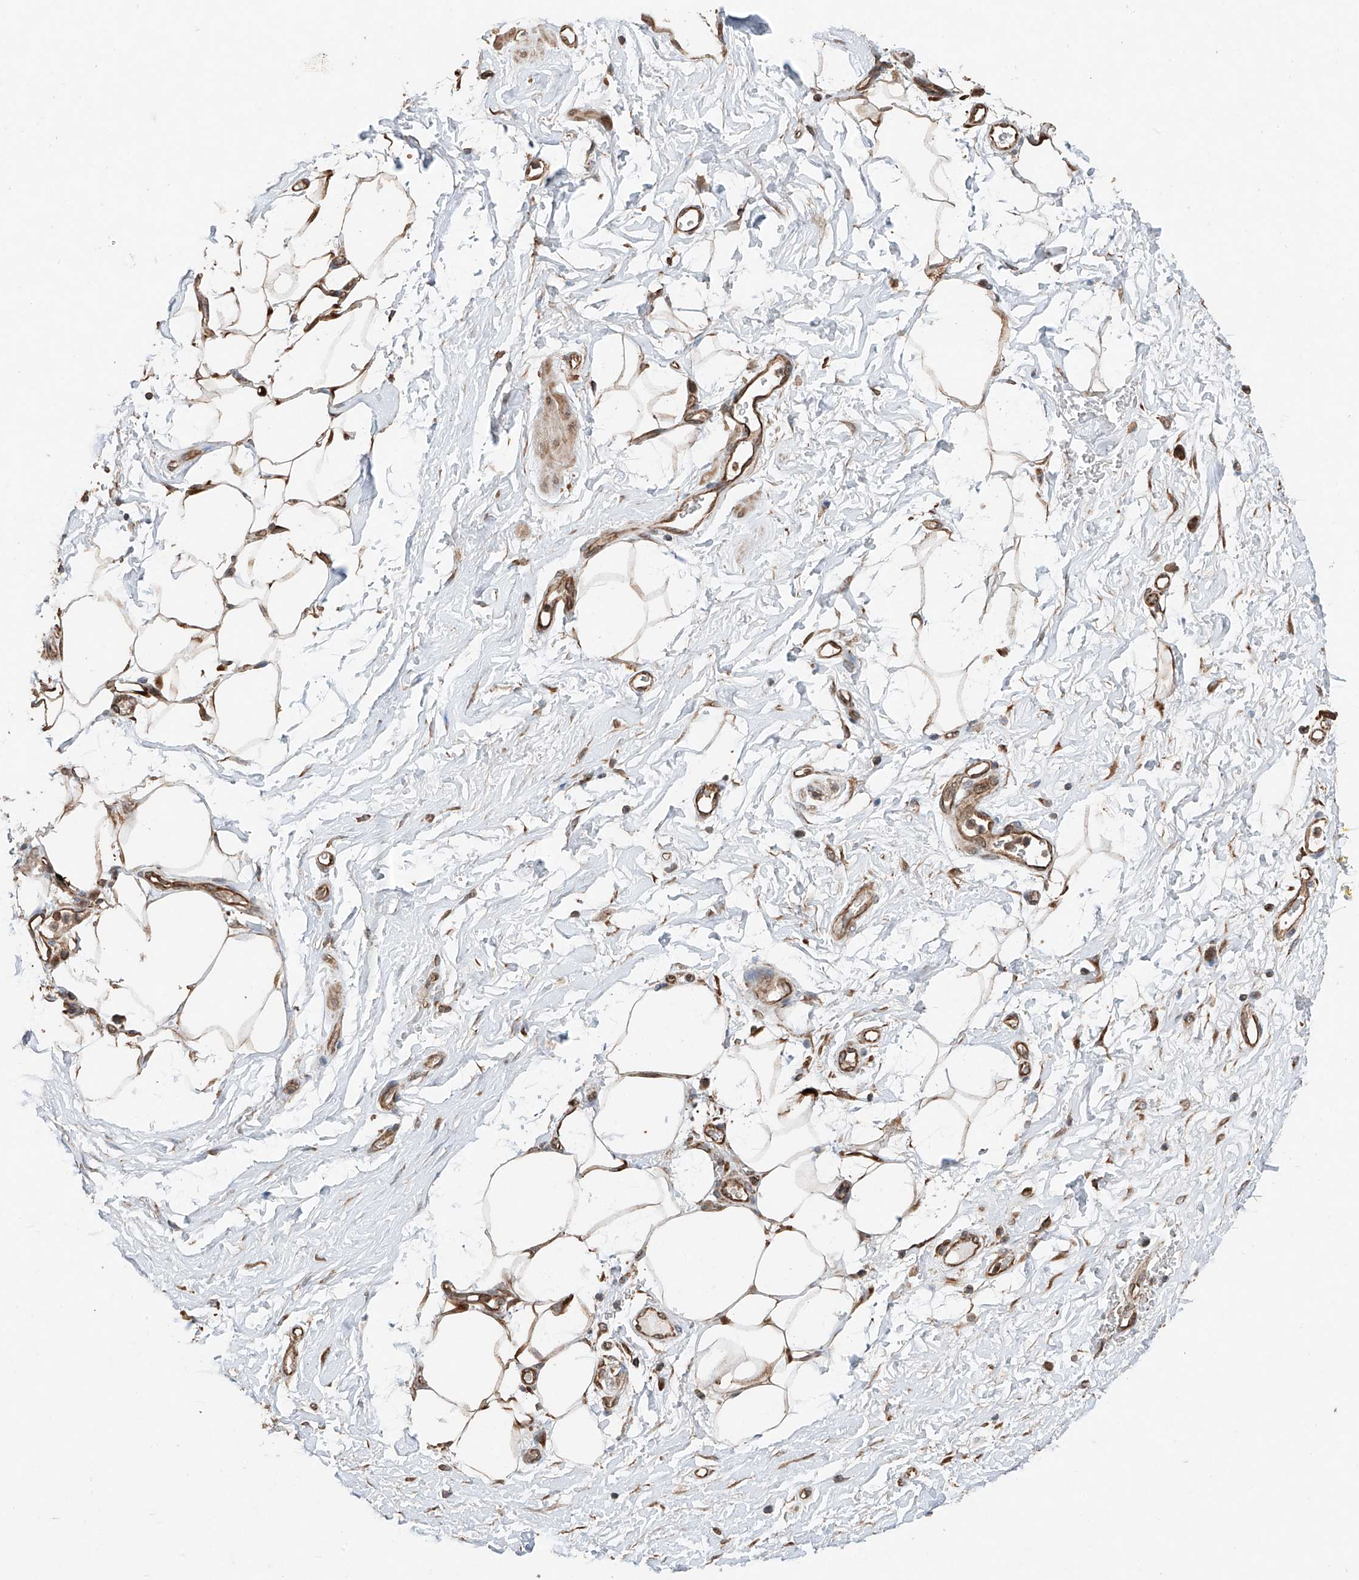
{"staining": {"intensity": "strong", "quantity": ">75%", "location": "cytoplasmic/membranous"}, "tissue": "adipose tissue", "cell_type": "Adipocytes", "image_type": "normal", "snomed": [{"axis": "morphology", "description": "Normal tissue, NOS"}, {"axis": "morphology", "description": "Adenocarcinoma, NOS"}, {"axis": "topography", "description": "Pancreas"}, {"axis": "topography", "description": "Peripheral nerve tissue"}], "caption": "Immunohistochemistry histopathology image of unremarkable adipose tissue: human adipose tissue stained using immunohistochemistry reveals high levels of strong protein expression localized specifically in the cytoplasmic/membranous of adipocytes, appearing as a cytoplasmic/membranous brown color.", "gene": "AP4B1", "patient": {"sex": "male", "age": 59}}